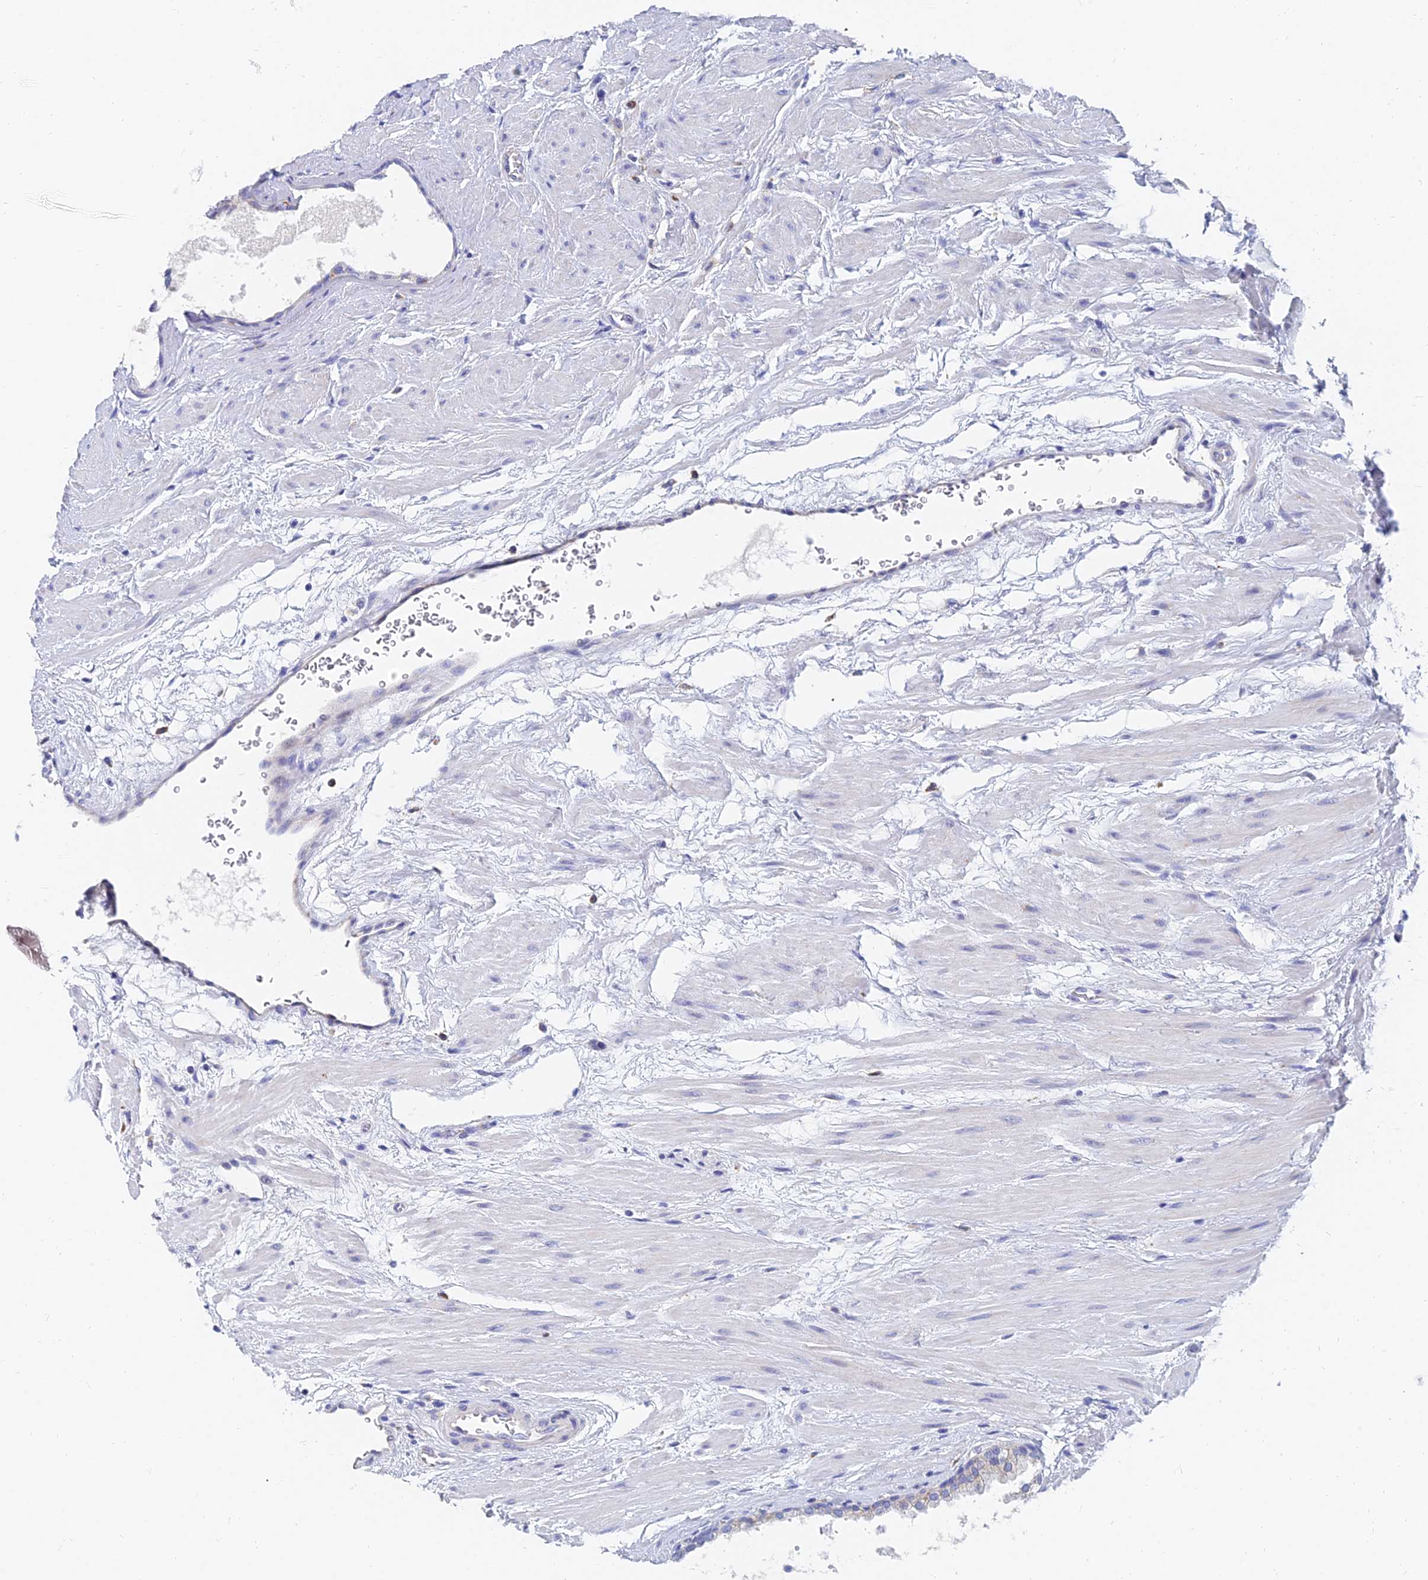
{"staining": {"intensity": "weak", "quantity": "<25%", "location": "cytoplasmic/membranous"}, "tissue": "prostate", "cell_type": "Glandular cells", "image_type": "normal", "snomed": [{"axis": "morphology", "description": "Normal tissue, NOS"}, {"axis": "topography", "description": "Prostate"}], "caption": "This is a image of immunohistochemistry (IHC) staining of benign prostate, which shows no expression in glandular cells.", "gene": "SPNS1", "patient": {"sex": "male", "age": 48}}